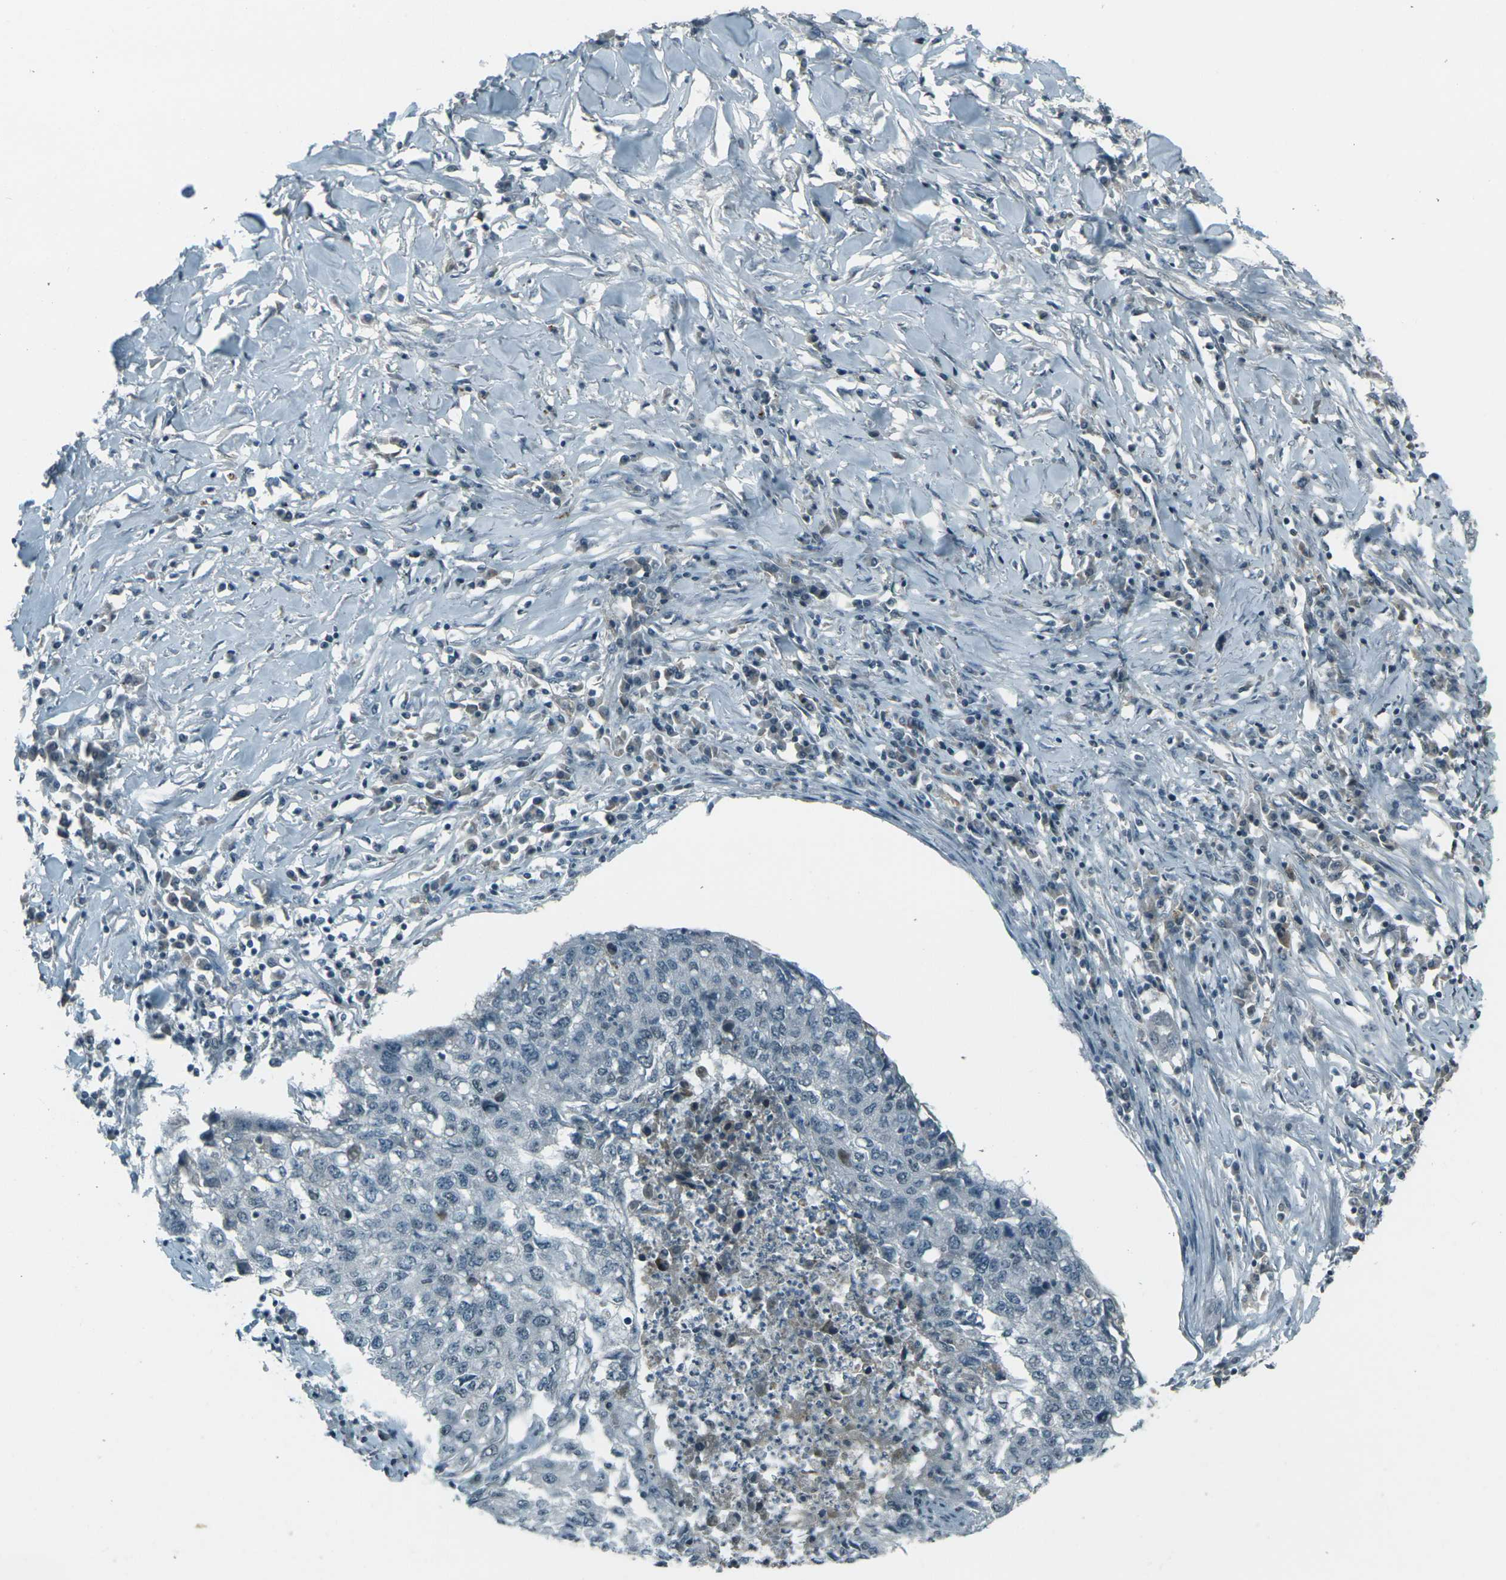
{"staining": {"intensity": "negative", "quantity": "none", "location": "none"}, "tissue": "lung cancer", "cell_type": "Tumor cells", "image_type": "cancer", "snomed": [{"axis": "morphology", "description": "Squamous cell carcinoma, NOS"}, {"axis": "topography", "description": "Lung"}], "caption": "IHC micrograph of lung cancer (squamous cell carcinoma) stained for a protein (brown), which displays no staining in tumor cells.", "gene": "GPR19", "patient": {"sex": "female", "age": 63}}